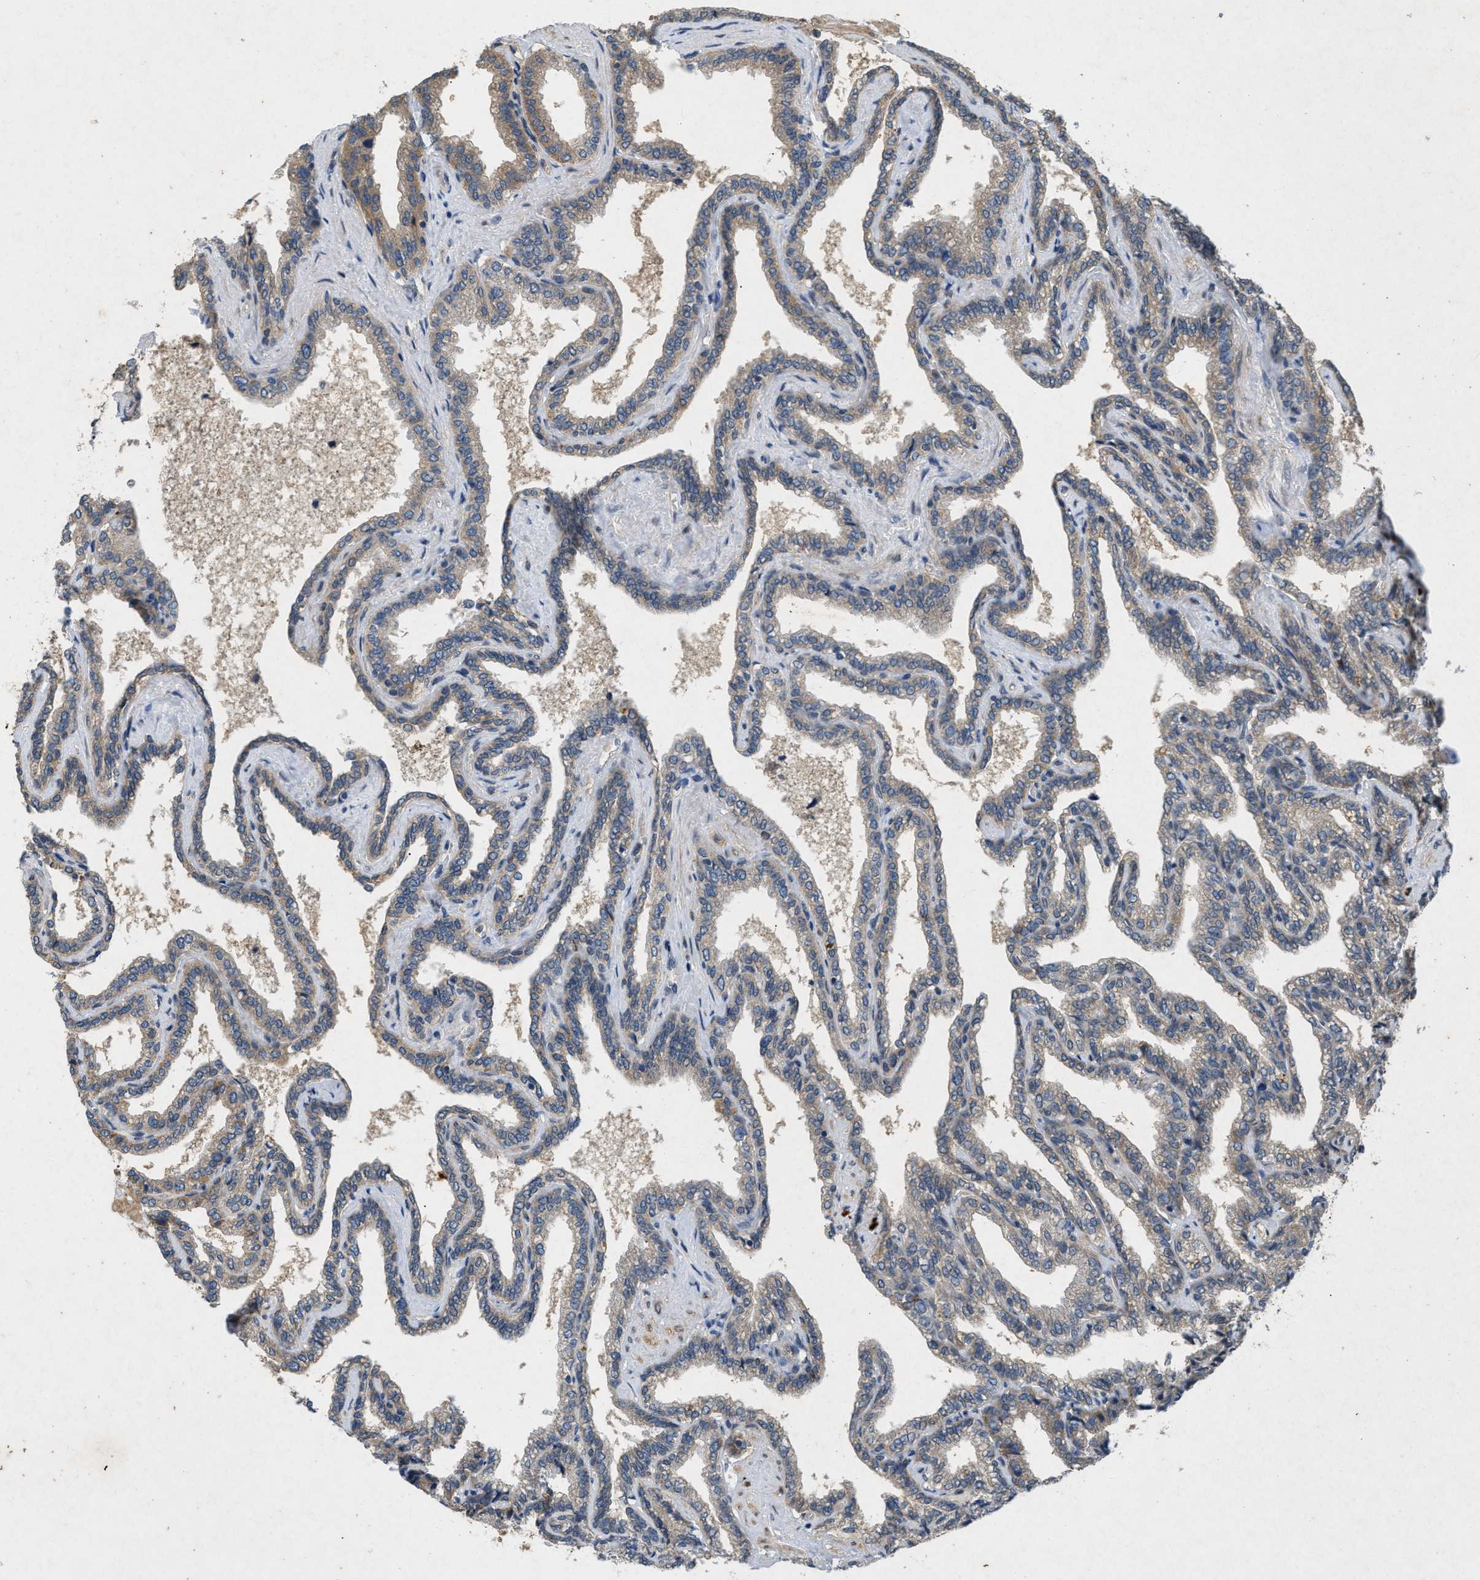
{"staining": {"intensity": "moderate", "quantity": "25%-75%", "location": "cytoplasmic/membranous"}, "tissue": "seminal vesicle", "cell_type": "Glandular cells", "image_type": "normal", "snomed": [{"axis": "morphology", "description": "Normal tissue, NOS"}, {"axis": "topography", "description": "Seminal veicle"}], "caption": "Moderate cytoplasmic/membranous expression for a protein is present in approximately 25%-75% of glandular cells of unremarkable seminal vesicle using immunohistochemistry (IHC).", "gene": "PRKG2", "patient": {"sex": "male", "age": 46}}